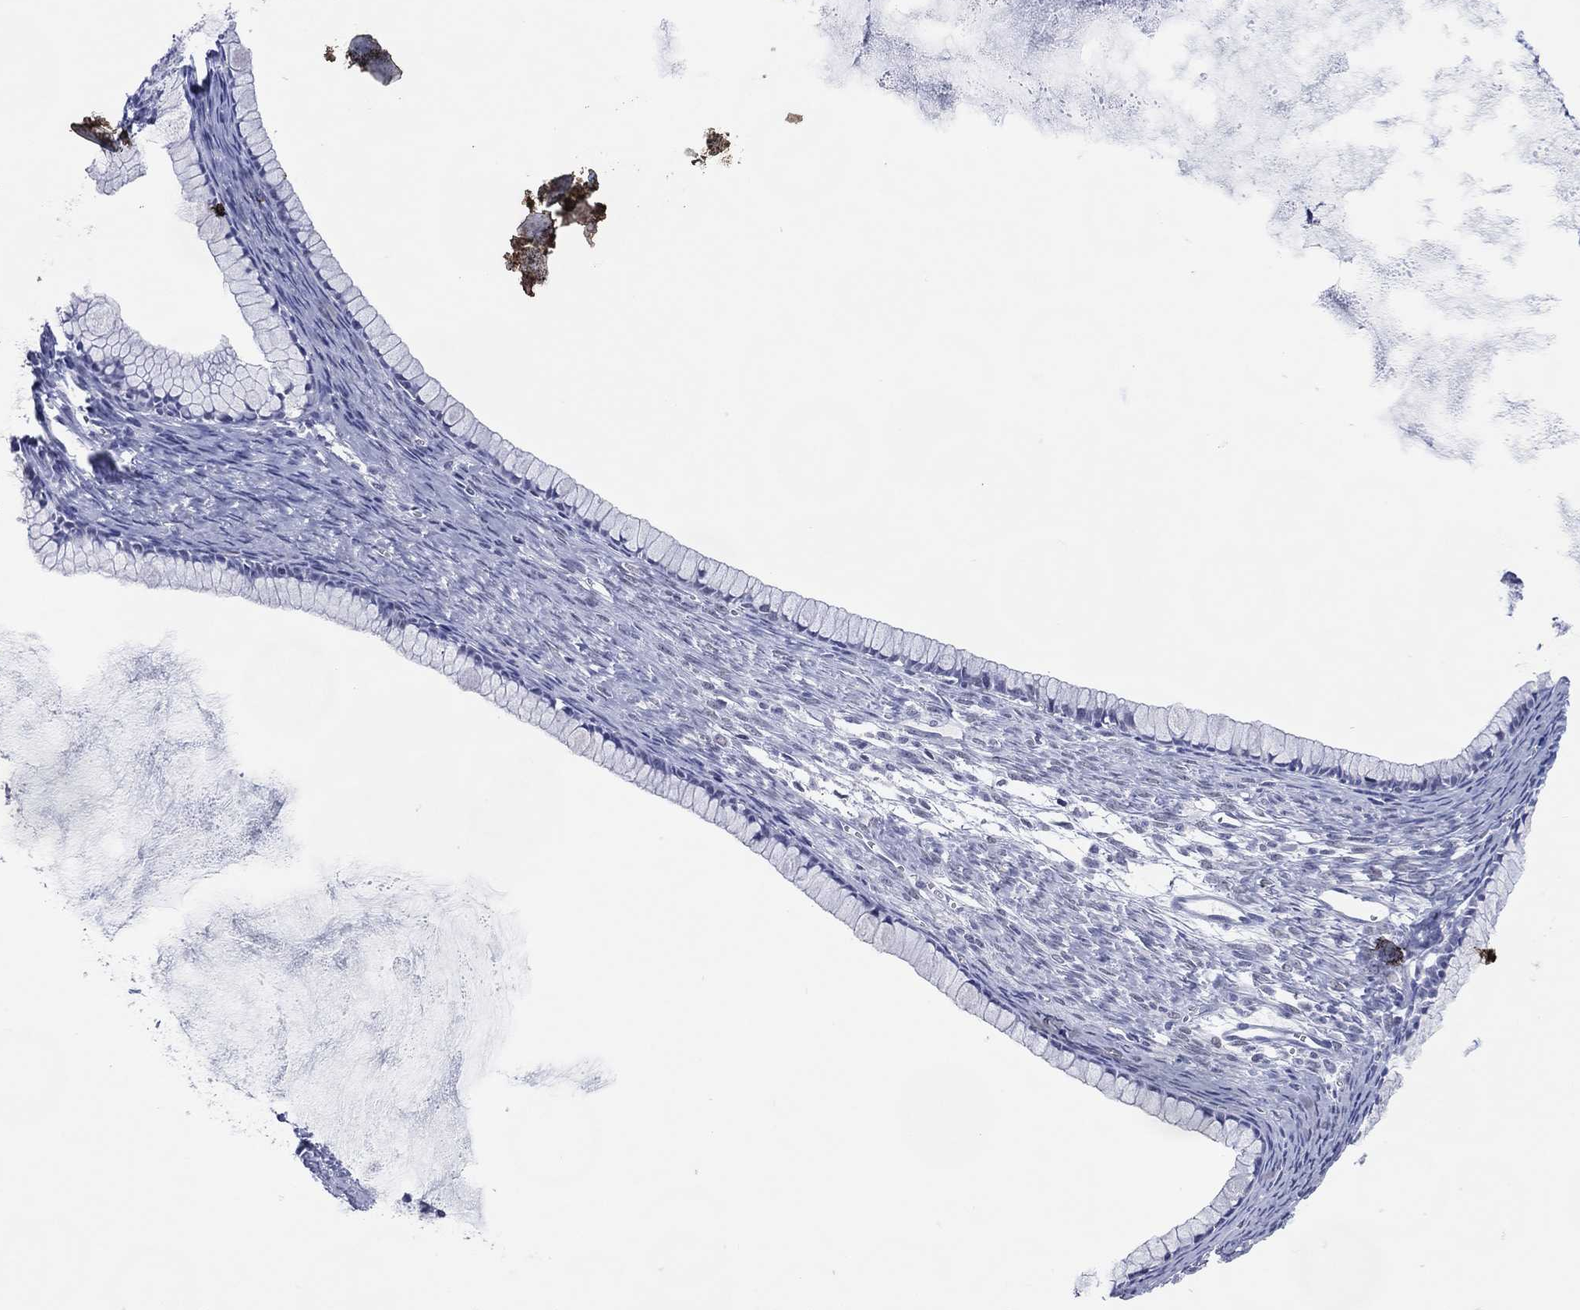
{"staining": {"intensity": "negative", "quantity": "none", "location": "none"}, "tissue": "ovarian cancer", "cell_type": "Tumor cells", "image_type": "cancer", "snomed": [{"axis": "morphology", "description": "Cystadenocarcinoma, mucinous, NOS"}, {"axis": "topography", "description": "Ovary"}], "caption": "High power microscopy photomicrograph of an immunohistochemistry image of ovarian mucinous cystadenocarcinoma, revealing no significant staining in tumor cells.", "gene": "CFAP58", "patient": {"sex": "female", "age": 41}}